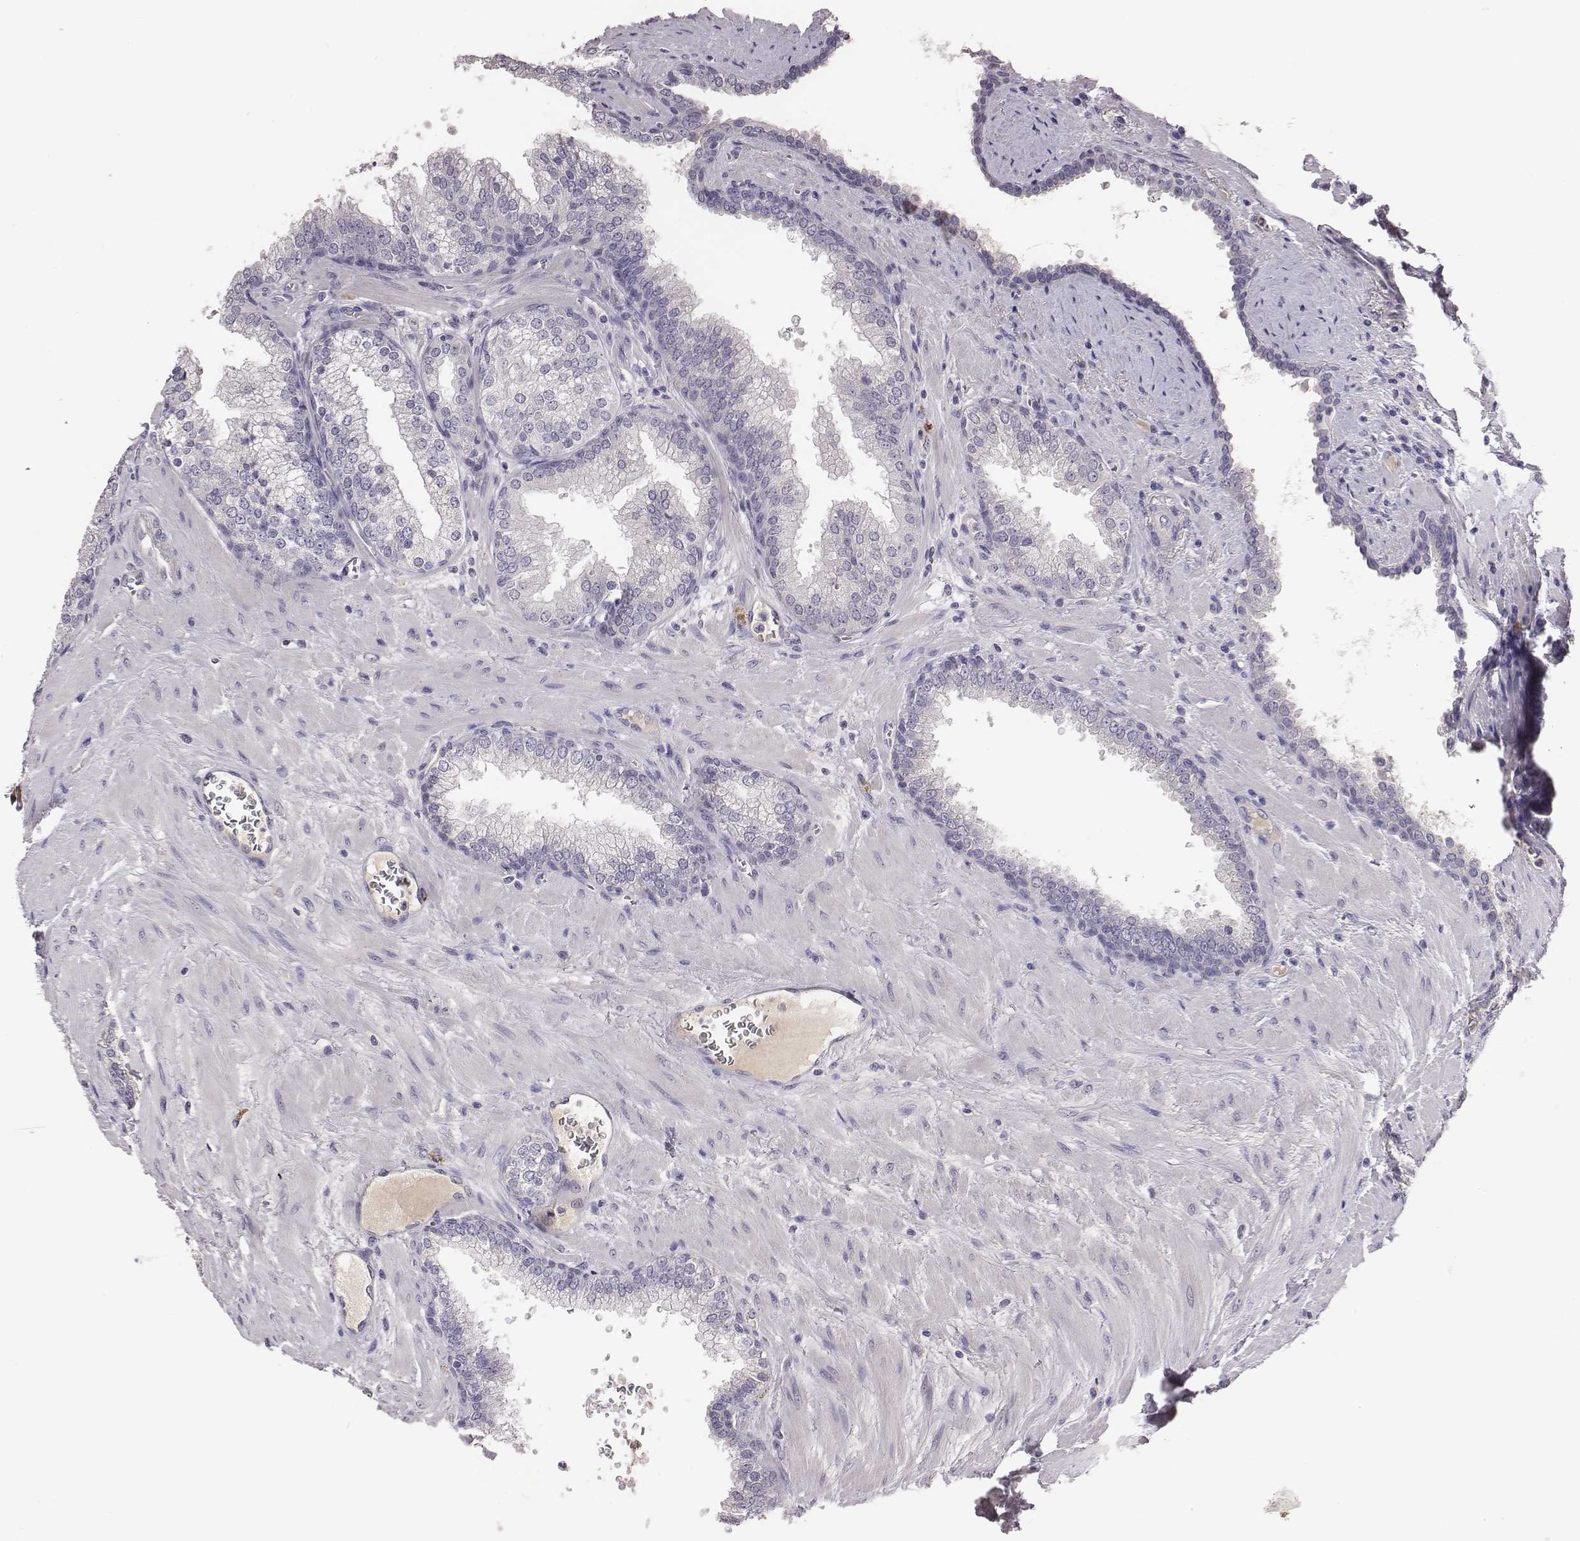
{"staining": {"intensity": "negative", "quantity": "none", "location": "none"}, "tissue": "prostate cancer", "cell_type": "Tumor cells", "image_type": "cancer", "snomed": [{"axis": "morphology", "description": "Adenocarcinoma, NOS"}, {"axis": "topography", "description": "Prostate"}], "caption": "Tumor cells are negative for brown protein staining in prostate cancer (adenocarcinoma).", "gene": "EN1", "patient": {"sex": "male", "age": 67}}